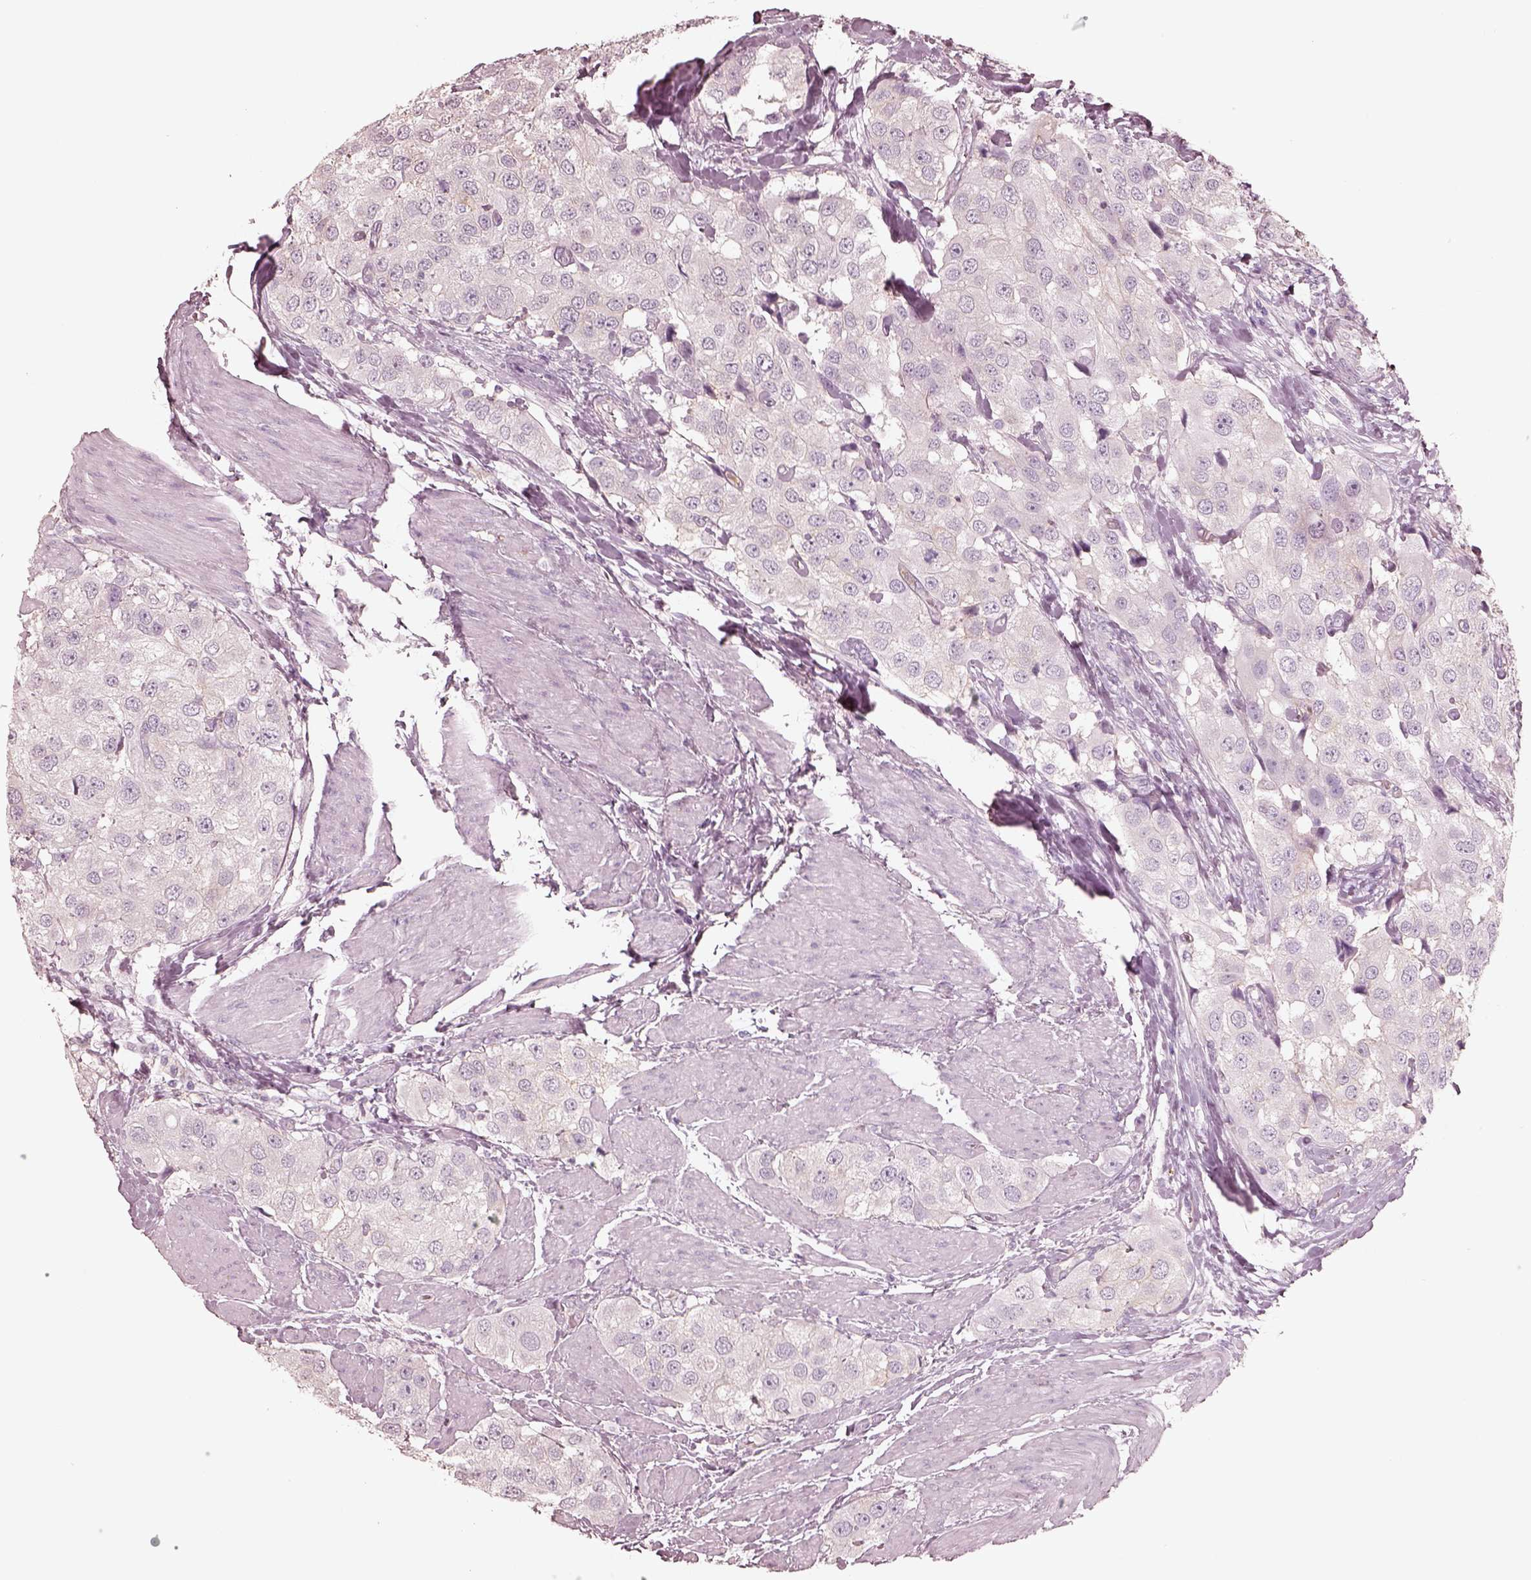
{"staining": {"intensity": "negative", "quantity": "none", "location": "none"}, "tissue": "urothelial cancer", "cell_type": "Tumor cells", "image_type": "cancer", "snomed": [{"axis": "morphology", "description": "Urothelial carcinoma, High grade"}, {"axis": "topography", "description": "Urinary bladder"}], "caption": "DAB immunohistochemical staining of human urothelial cancer shows no significant expression in tumor cells.", "gene": "GPRIN1", "patient": {"sex": "female", "age": 64}}